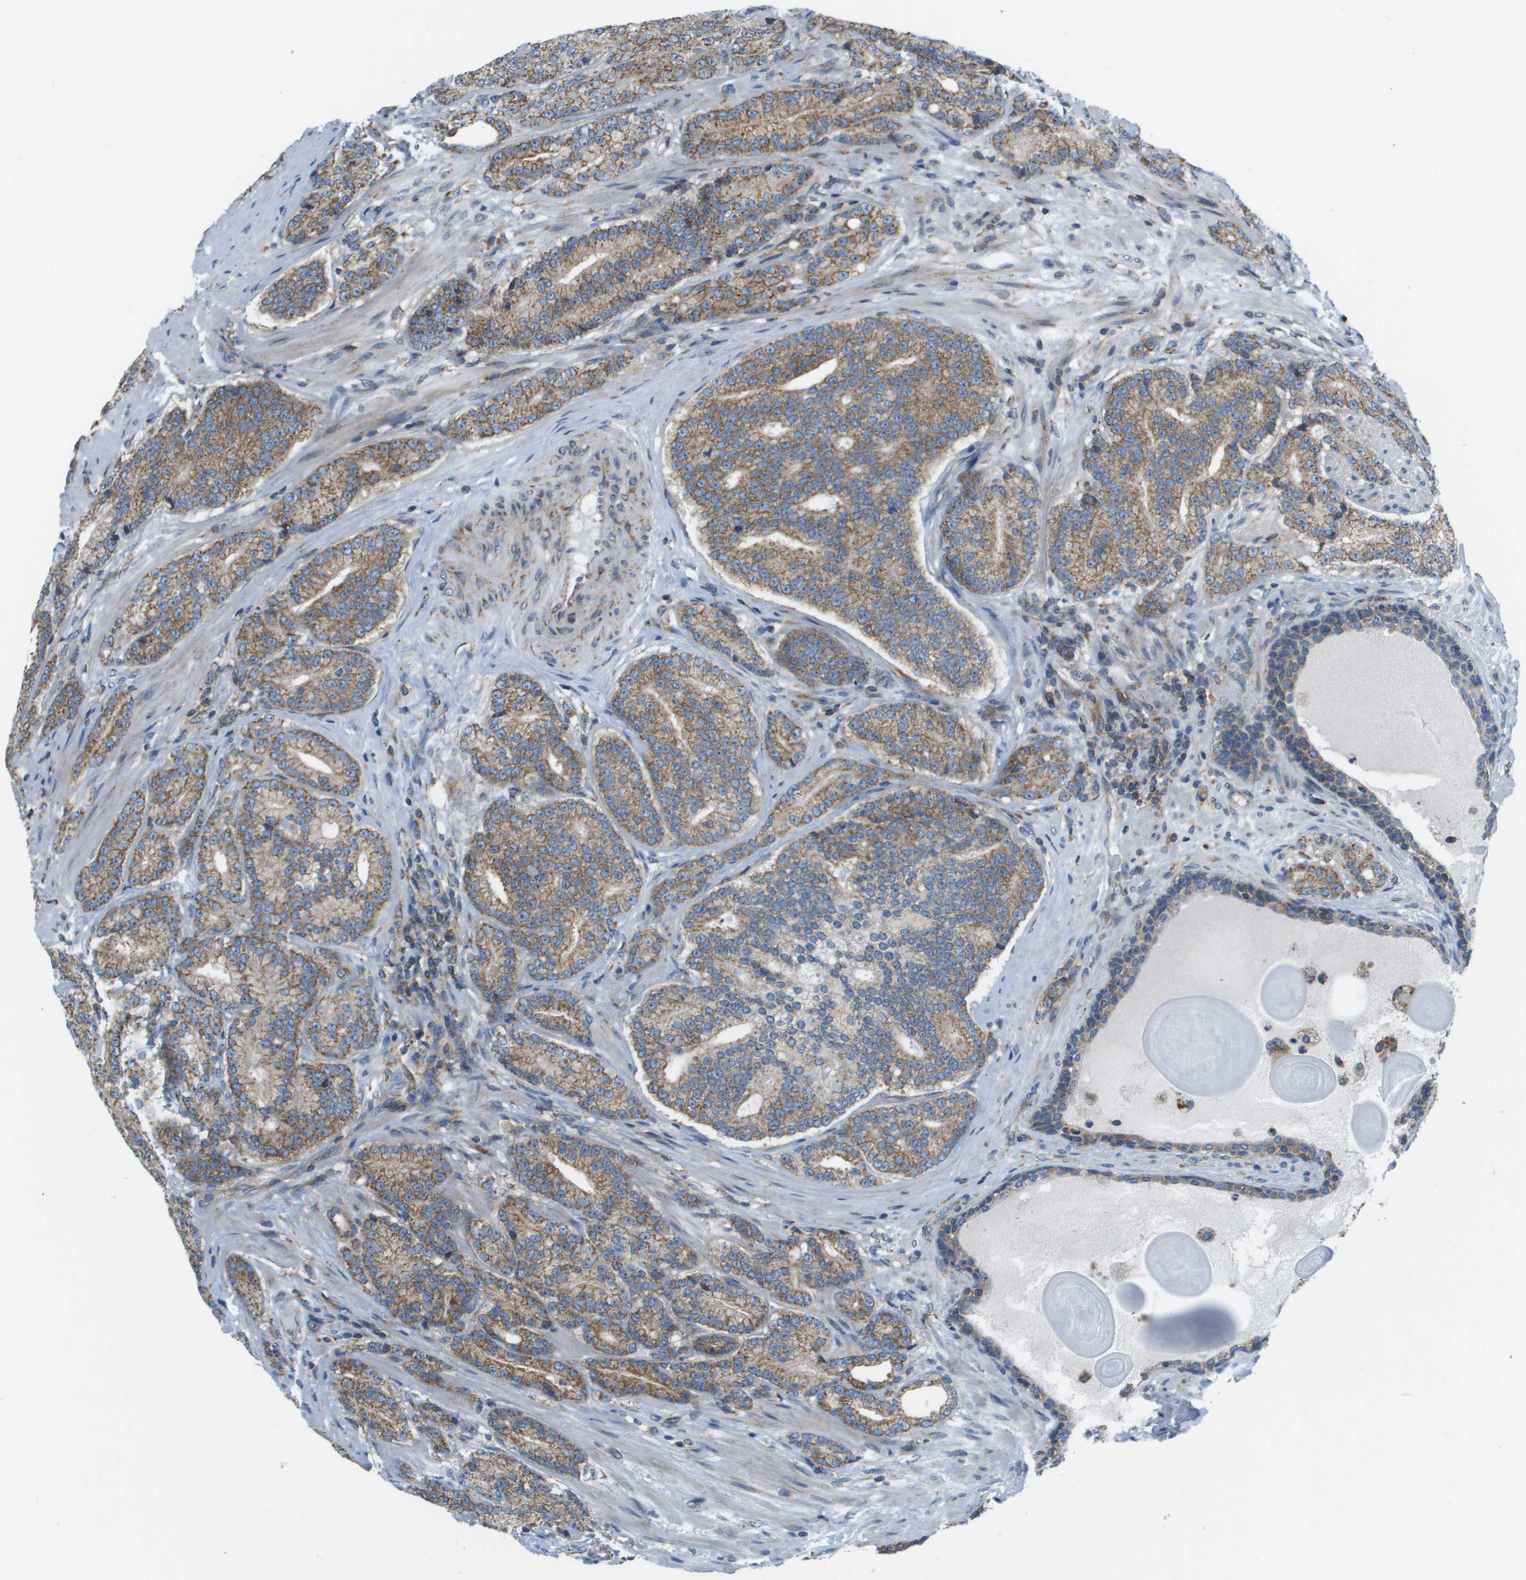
{"staining": {"intensity": "moderate", "quantity": ">75%", "location": "cytoplasmic/membranous"}, "tissue": "prostate cancer", "cell_type": "Tumor cells", "image_type": "cancer", "snomed": [{"axis": "morphology", "description": "Adenocarcinoma, High grade"}, {"axis": "topography", "description": "Prostate"}], "caption": "The immunohistochemical stain shows moderate cytoplasmic/membranous expression in tumor cells of prostate cancer (adenocarcinoma (high-grade)) tissue. (DAB = brown stain, brightfield microscopy at high magnification).", "gene": "TAOK3", "patient": {"sex": "male", "age": 61}}